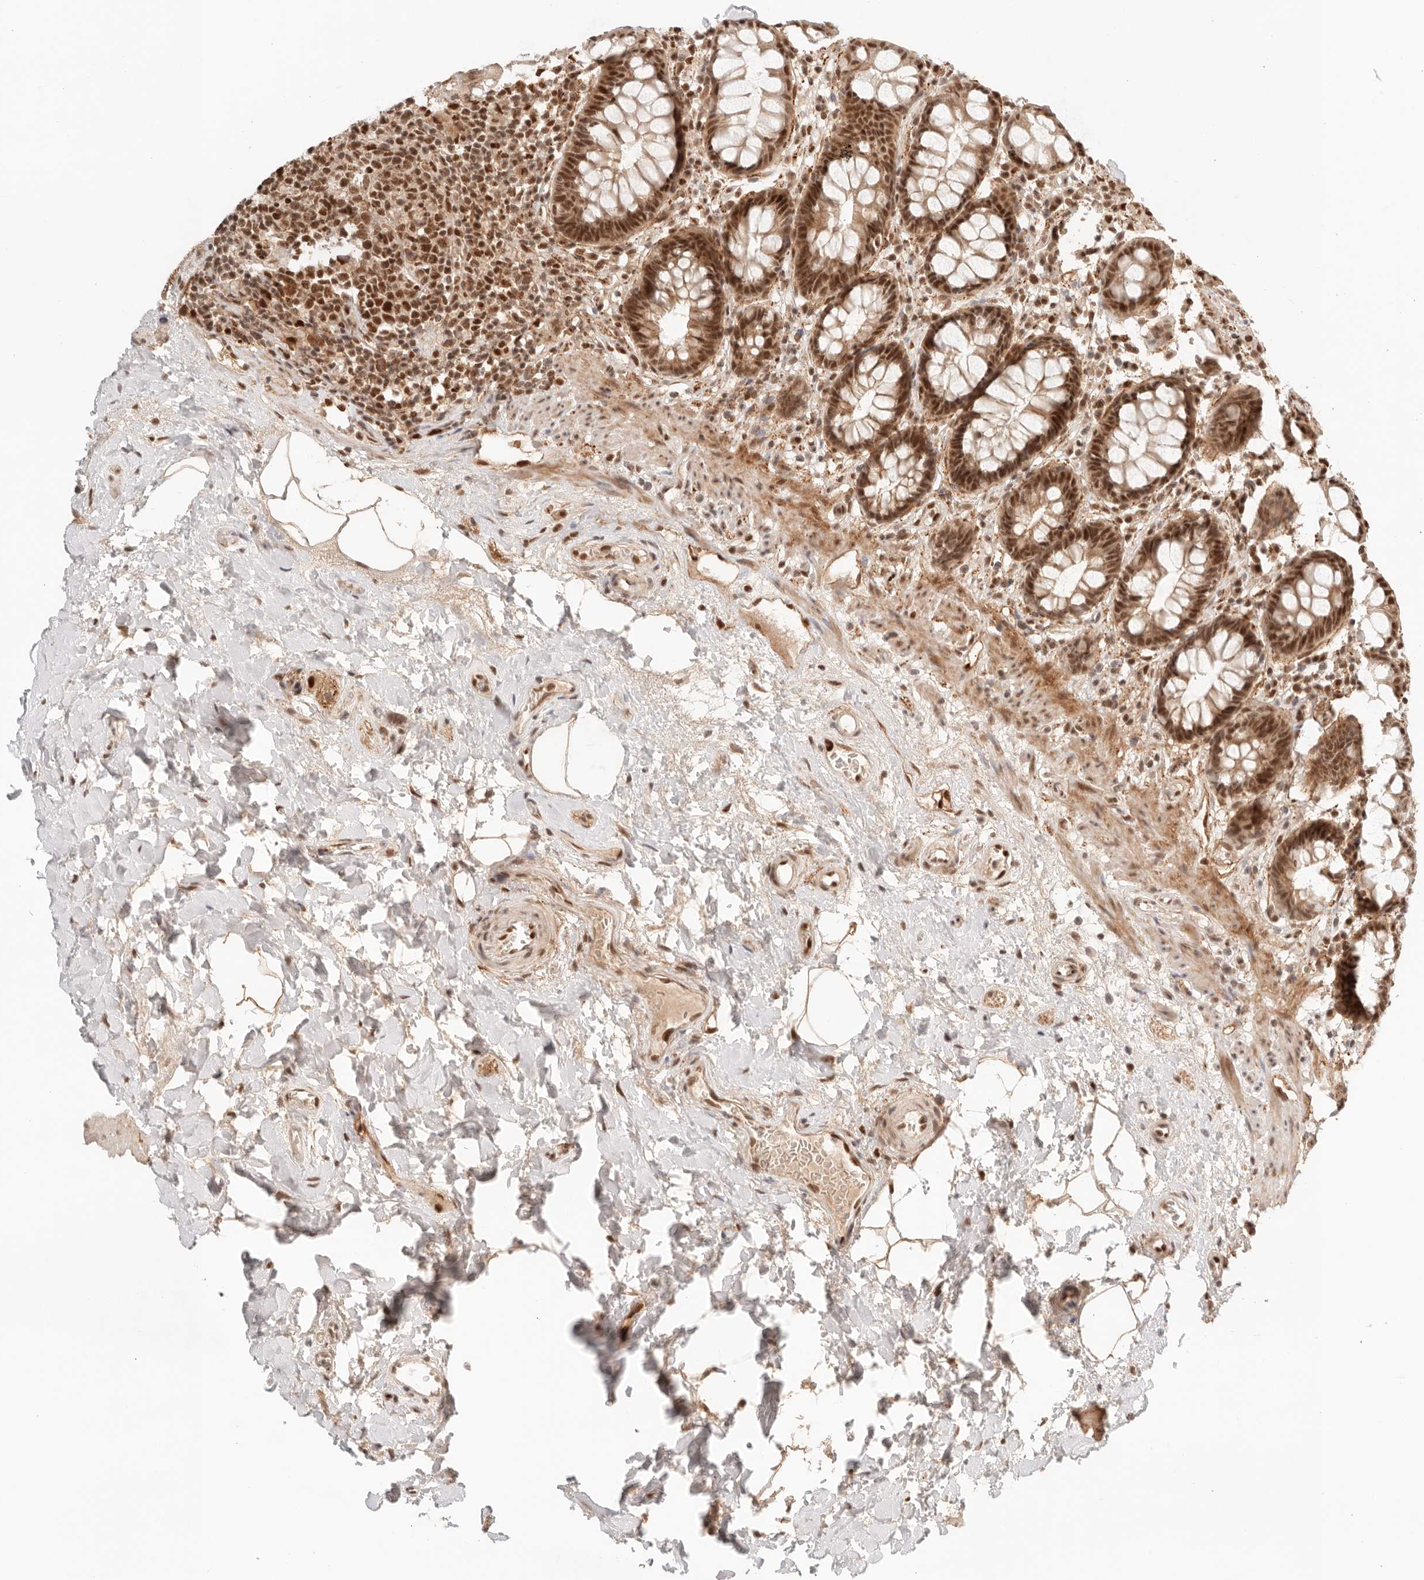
{"staining": {"intensity": "strong", "quantity": ">75%", "location": "nuclear"}, "tissue": "rectum", "cell_type": "Glandular cells", "image_type": "normal", "snomed": [{"axis": "morphology", "description": "Normal tissue, NOS"}, {"axis": "topography", "description": "Rectum"}], "caption": "Immunohistochemical staining of normal rectum exhibits high levels of strong nuclear expression in approximately >75% of glandular cells. (brown staining indicates protein expression, while blue staining denotes nuclei).", "gene": "GTF2E2", "patient": {"sex": "male", "age": 64}}